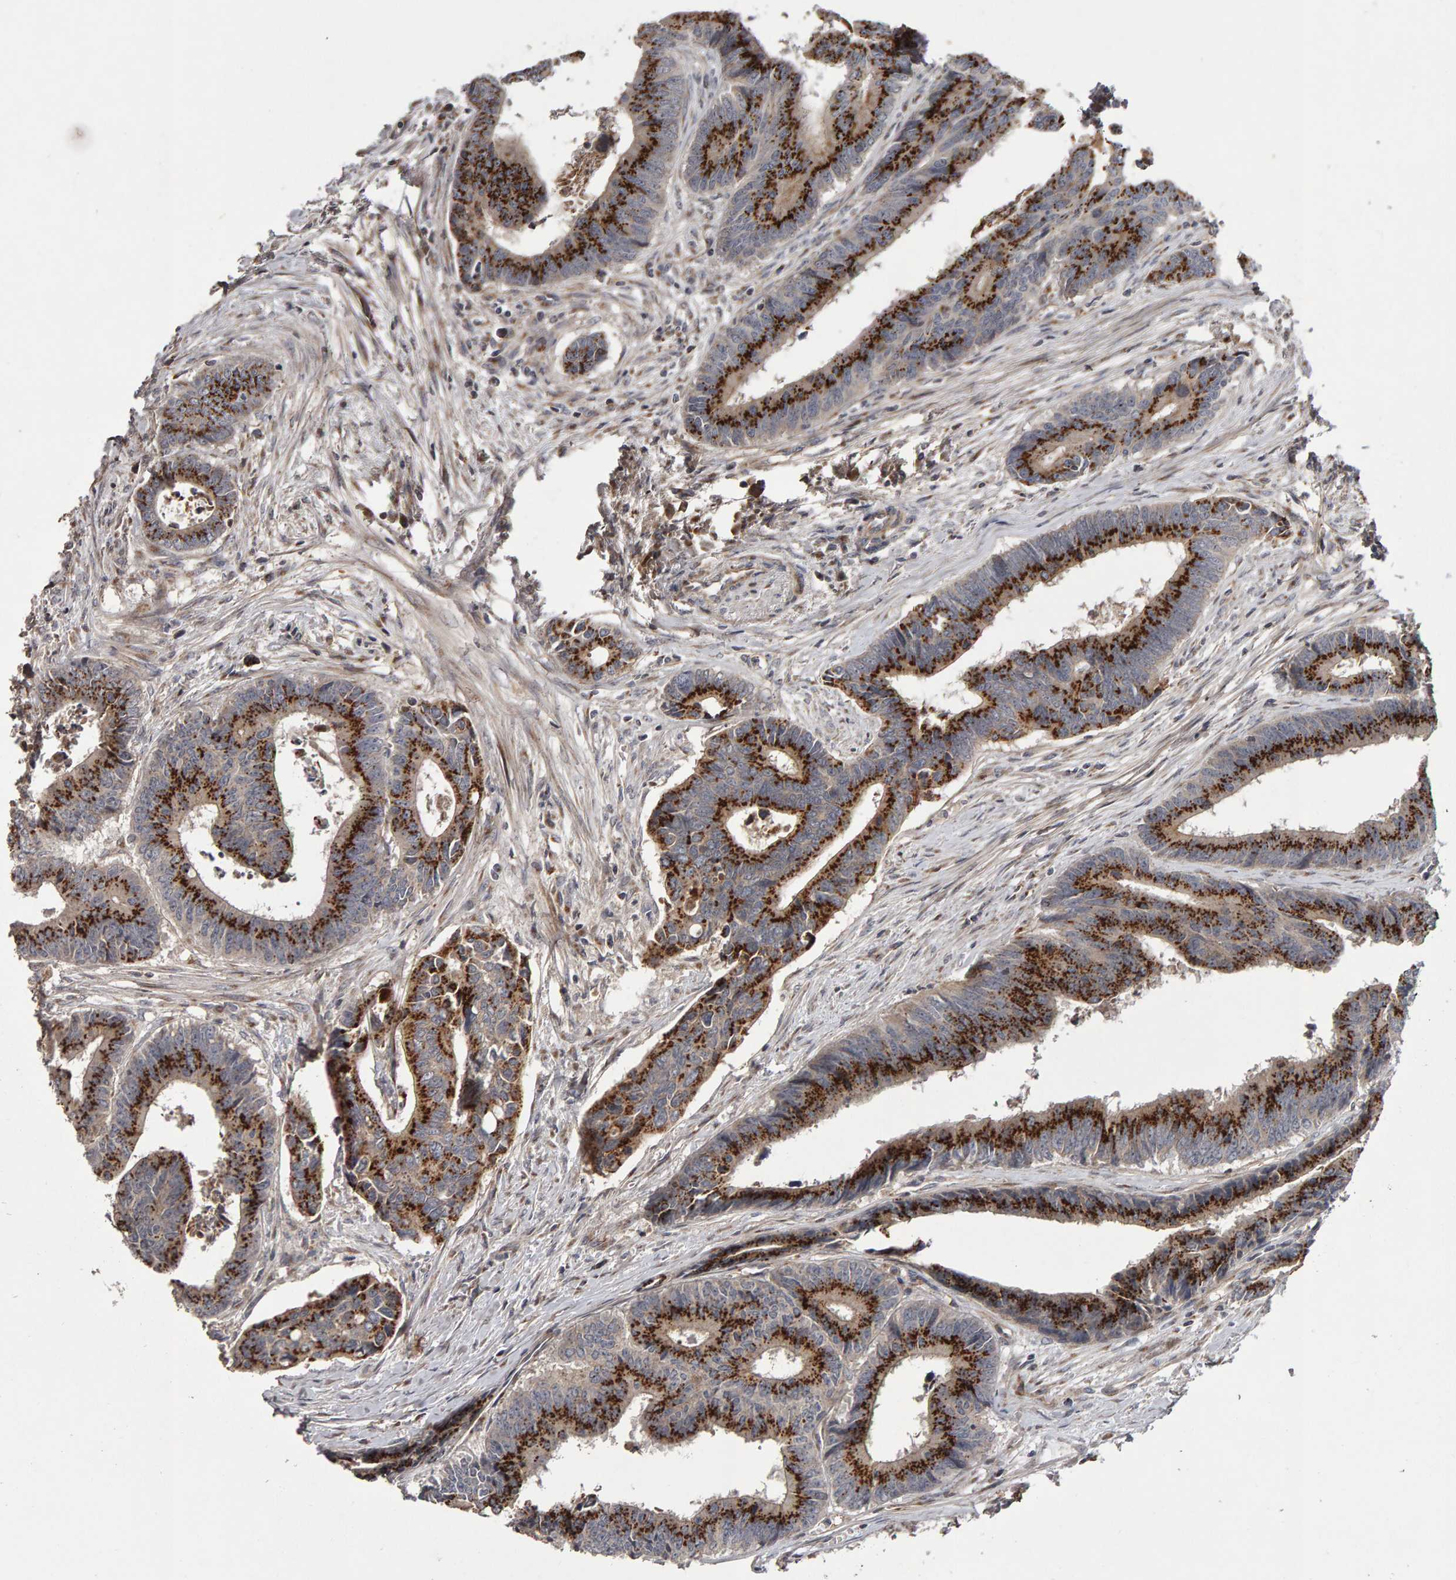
{"staining": {"intensity": "strong", "quantity": ">75%", "location": "cytoplasmic/membranous"}, "tissue": "colorectal cancer", "cell_type": "Tumor cells", "image_type": "cancer", "snomed": [{"axis": "morphology", "description": "Adenocarcinoma, NOS"}, {"axis": "topography", "description": "Rectum"}], "caption": "The micrograph reveals immunohistochemical staining of adenocarcinoma (colorectal). There is strong cytoplasmic/membranous positivity is present in about >75% of tumor cells. (DAB IHC with brightfield microscopy, high magnification).", "gene": "CANT1", "patient": {"sex": "male", "age": 84}}